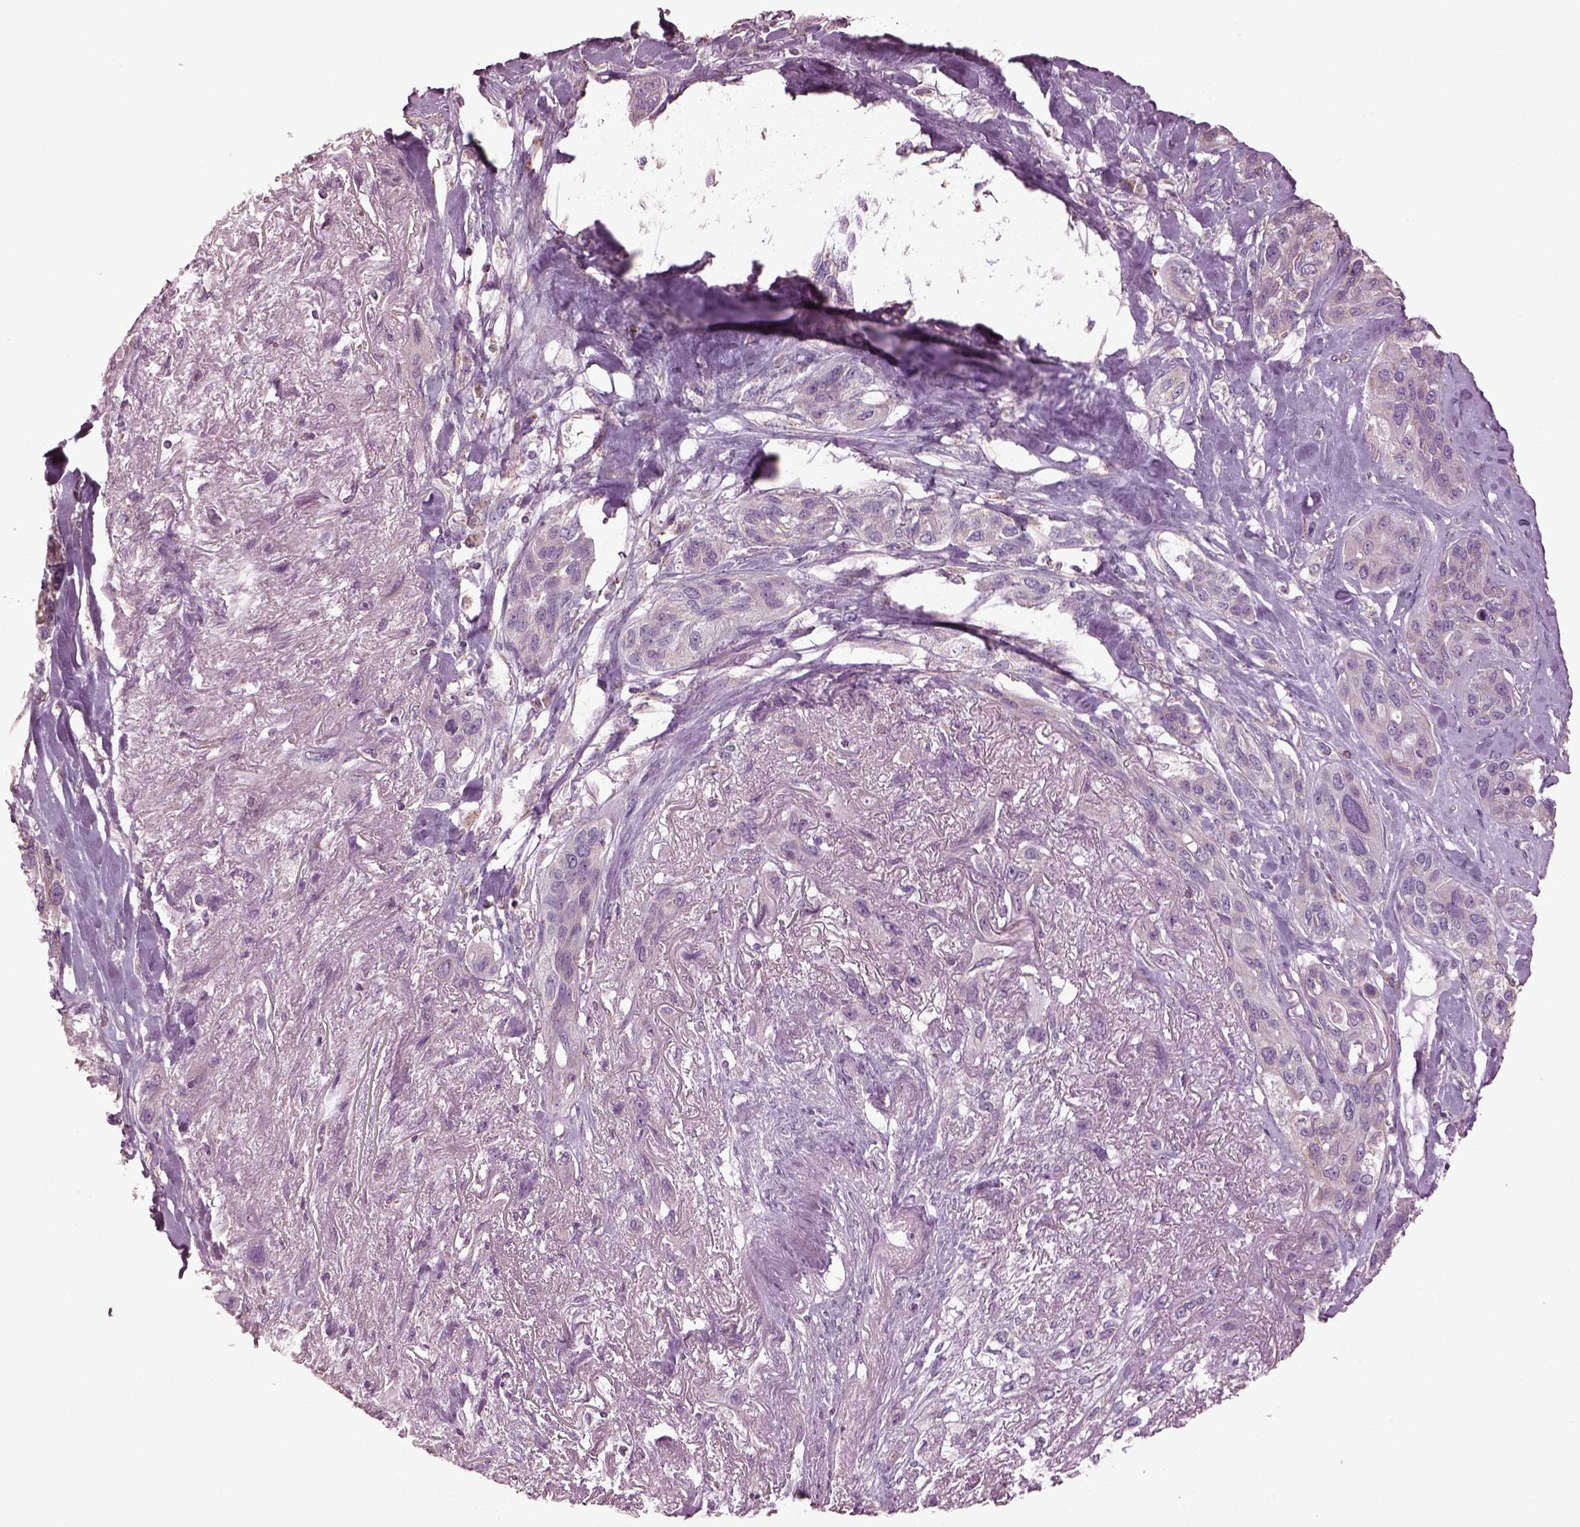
{"staining": {"intensity": "negative", "quantity": "none", "location": "none"}, "tissue": "lung cancer", "cell_type": "Tumor cells", "image_type": "cancer", "snomed": [{"axis": "morphology", "description": "Squamous cell carcinoma, NOS"}, {"axis": "topography", "description": "Lung"}], "caption": "High power microscopy histopathology image of an immunohistochemistry image of lung squamous cell carcinoma, revealing no significant expression in tumor cells.", "gene": "SPATA7", "patient": {"sex": "female", "age": 70}}